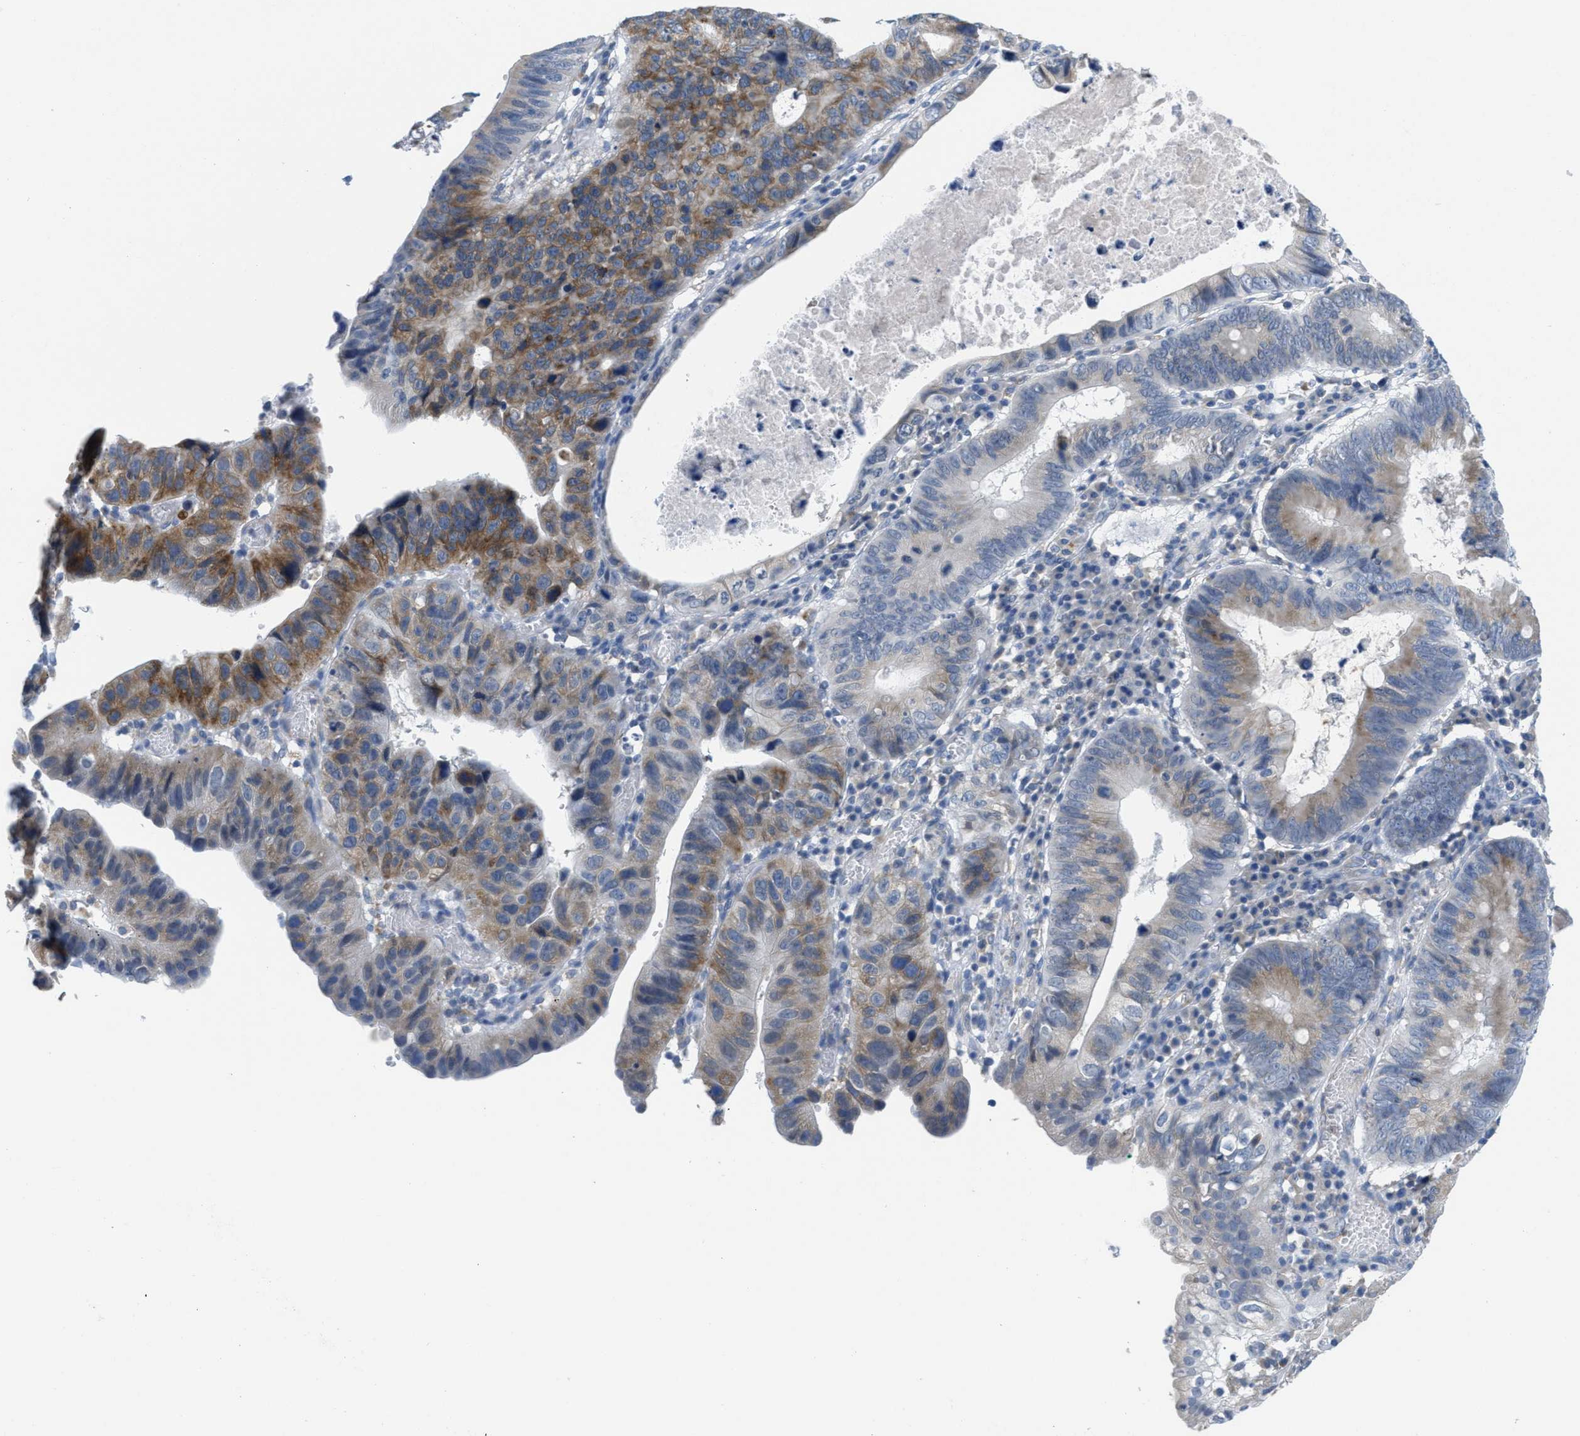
{"staining": {"intensity": "moderate", "quantity": "25%-75%", "location": "cytoplasmic/membranous"}, "tissue": "stomach cancer", "cell_type": "Tumor cells", "image_type": "cancer", "snomed": [{"axis": "morphology", "description": "Adenocarcinoma, NOS"}, {"axis": "topography", "description": "Stomach"}], "caption": "Stomach cancer (adenocarcinoma) was stained to show a protein in brown. There is medium levels of moderate cytoplasmic/membranous staining in about 25%-75% of tumor cells.", "gene": "PTDSS1", "patient": {"sex": "male", "age": 59}}